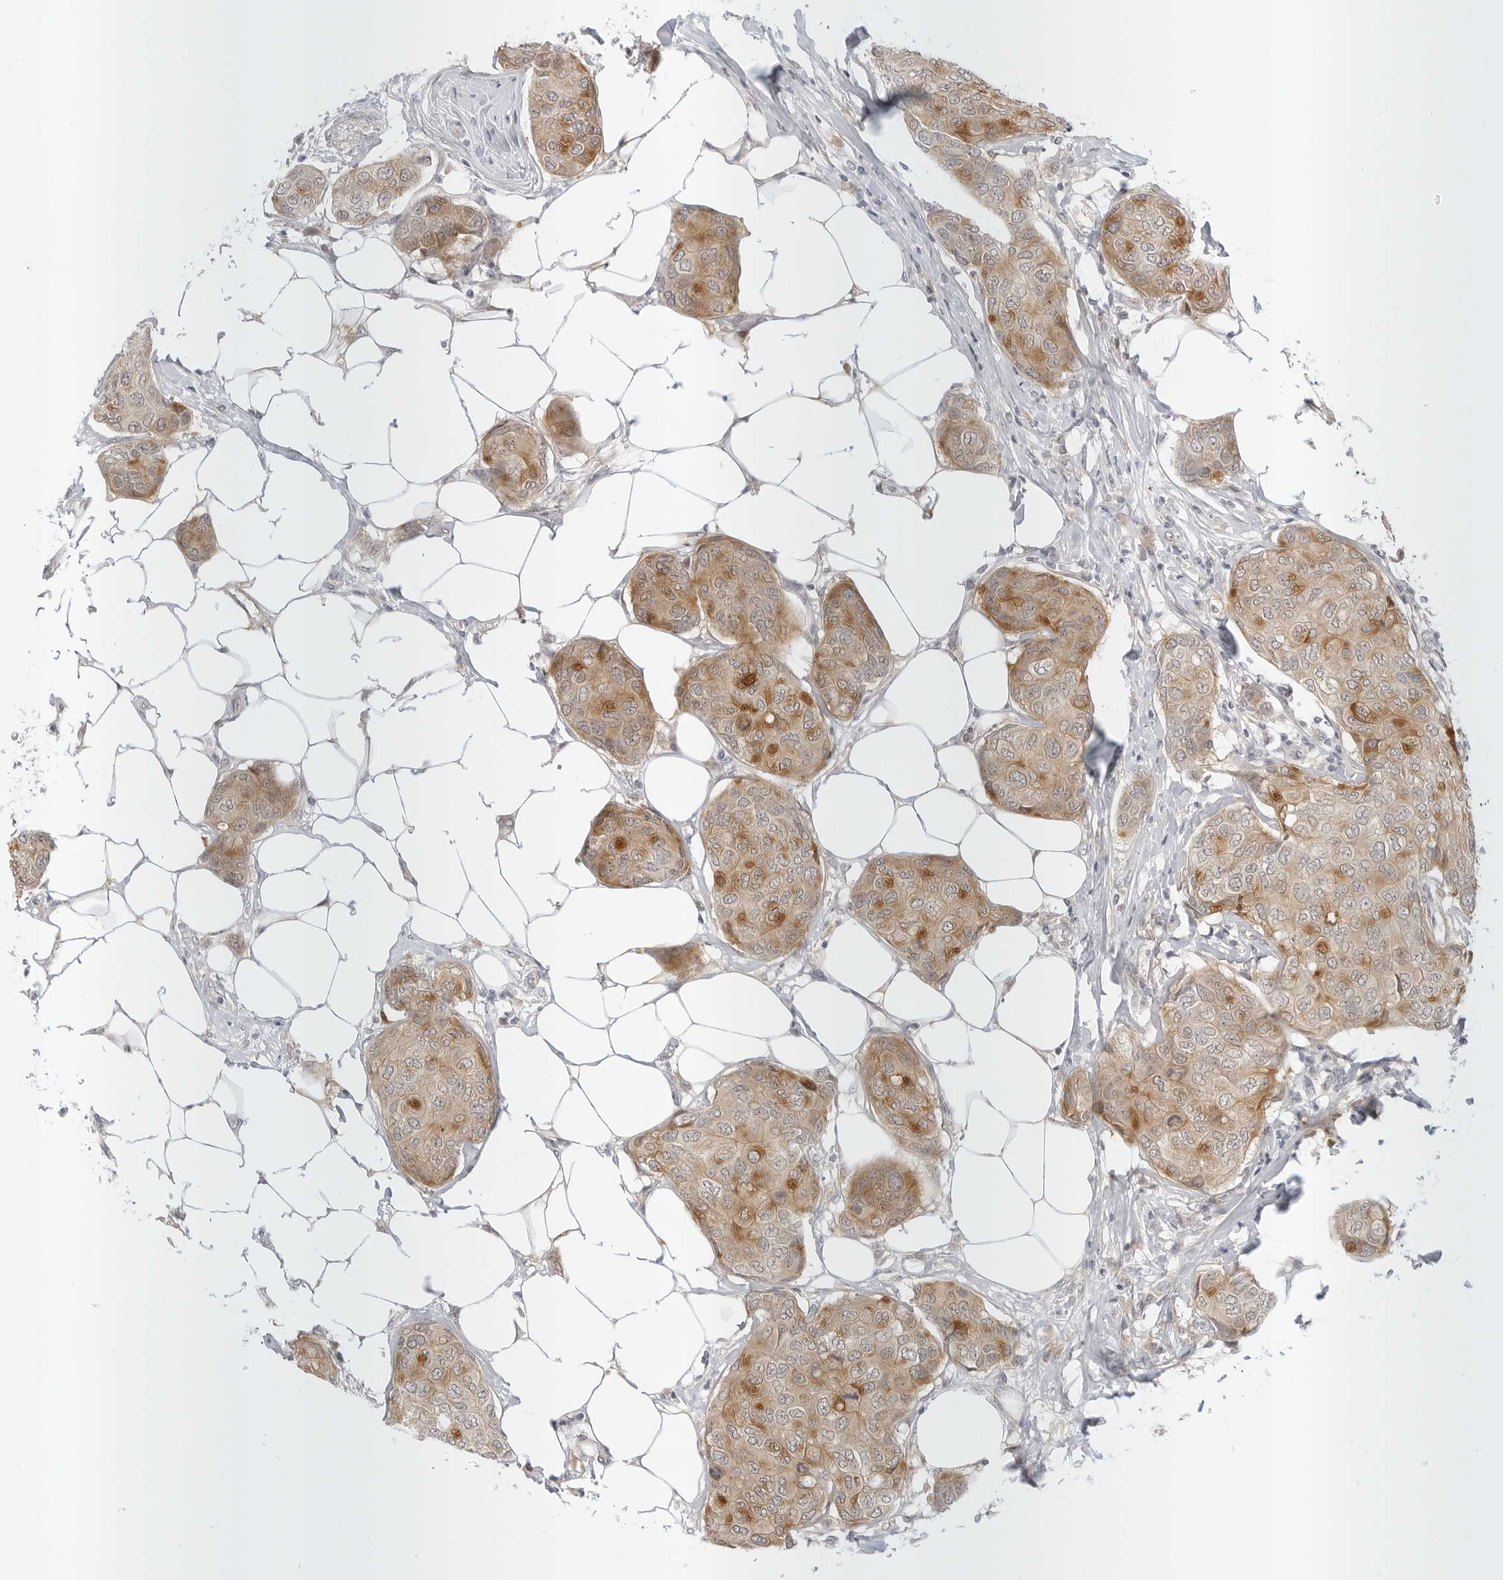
{"staining": {"intensity": "moderate", "quantity": ">75%", "location": "cytoplasmic/membranous"}, "tissue": "breast cancer", "cell_type": "Tumor cells", "image_type": "cancer", "snomed": [{"axis": "morphology", "description": "Duct carcinoma"}, {"axis": "topography", "description": "Breast"}], "caption": "Infiltrating ductal carcinoma (breast) stained with immunohistochemistry (IHC) exhibits moderate cytoplasmic/membranous staining in about >75% of tumor cells.", "gene": "TCP1", "patient": {"sex": "female", "age": 80}}